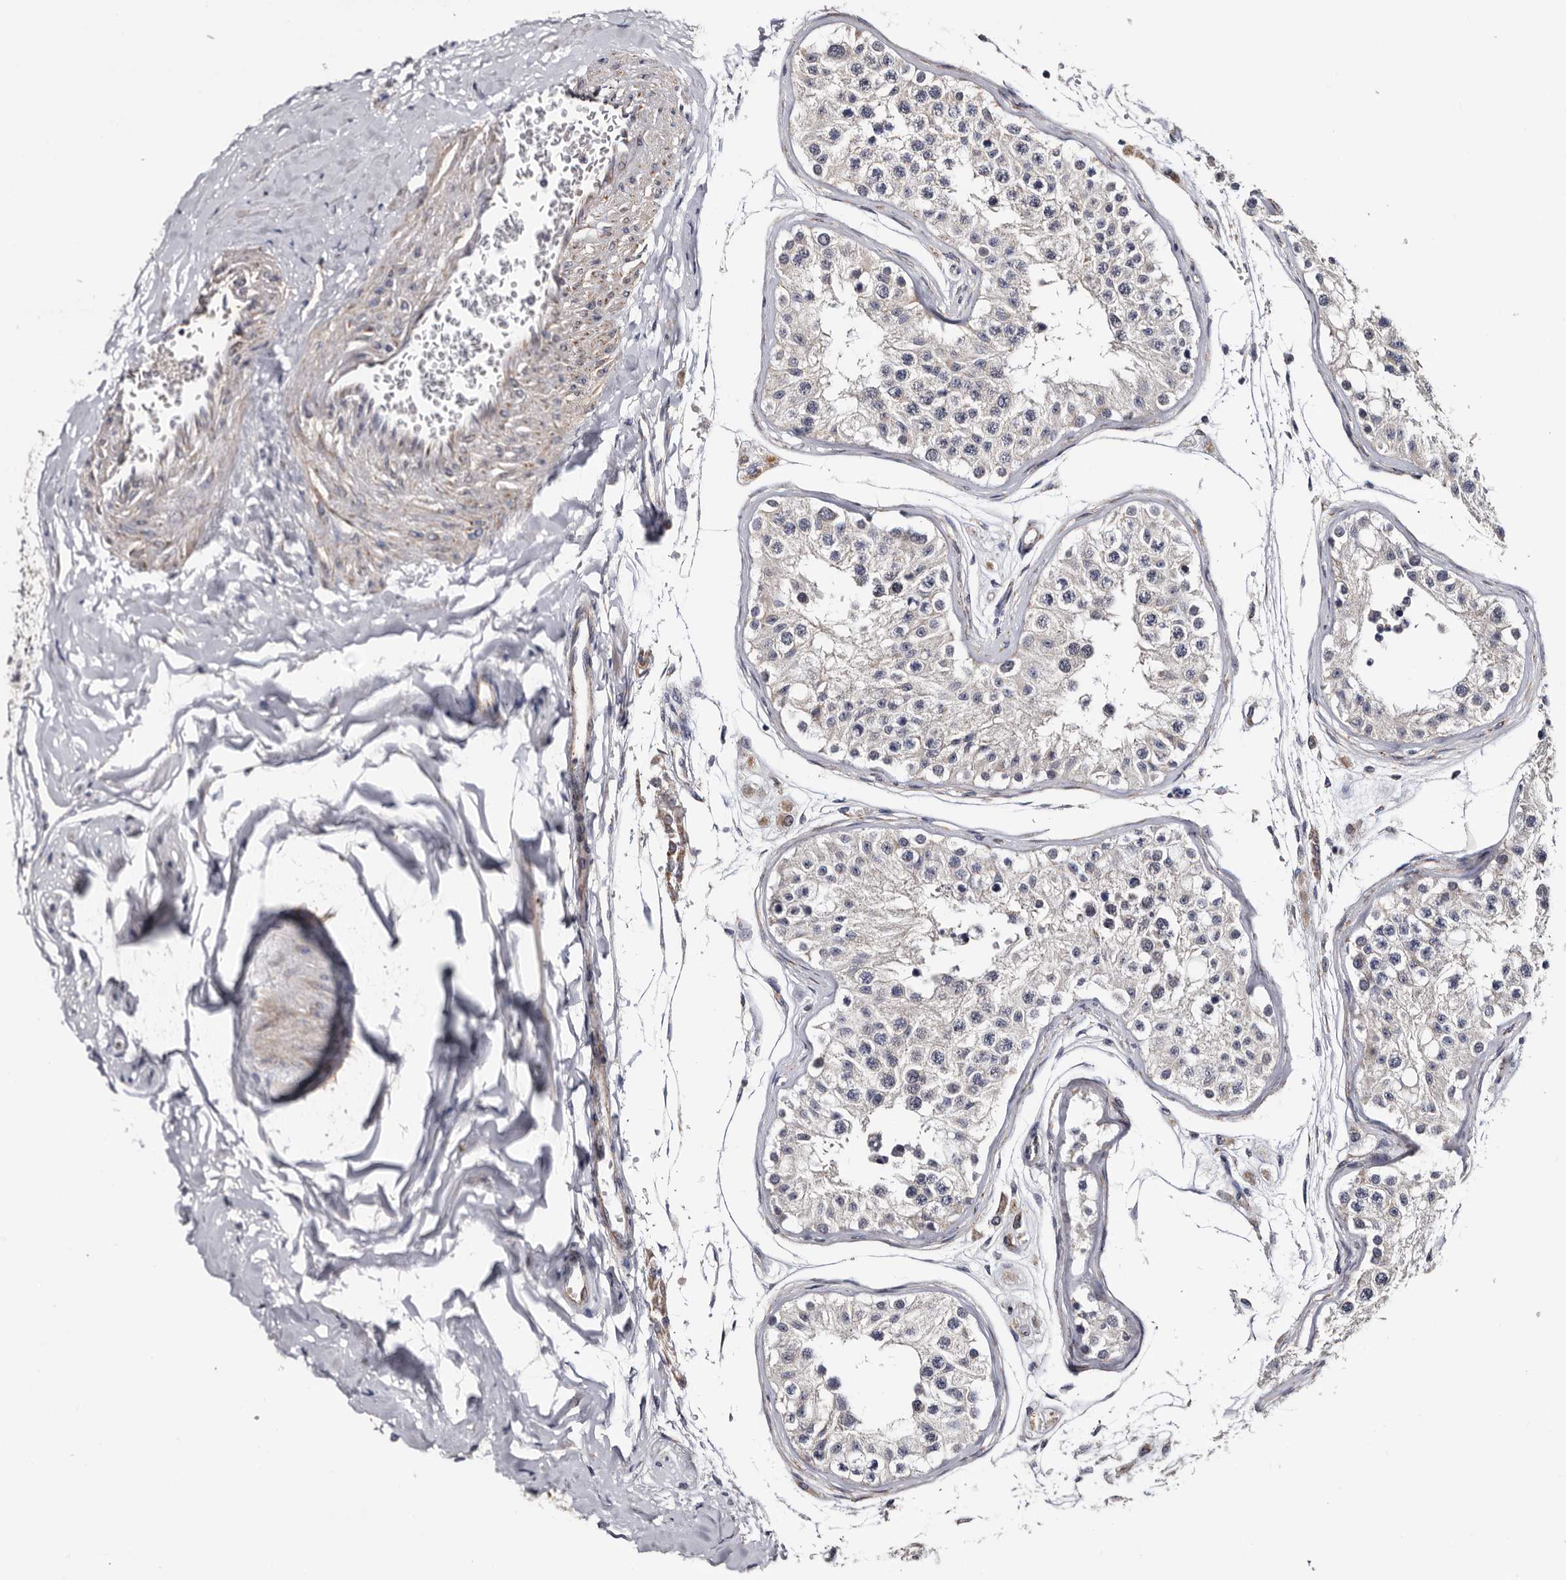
{"staining": {"intensity": "negative", "quantity": "none", "location": "none"}, "tissue": "testis", "cell_type": "Cells in seminiferous ducts", "image_type": "normal", "snomed": [{"axis": "morphology", "description": "Normal tissue, NOS"}, {"axis": "morphology", "description": "Adenocarcinoma, metastatic, NOS"}, {"axis": "topography", "description": "Testis"}], "caption": "There is no significant staining in cells in seminiferous ducts of testis. (Immunohistochemistry, brightfield microscopy, high magnification).", "gene": "ARMCX2", "patient": {"sex": "male", "age": 26}}